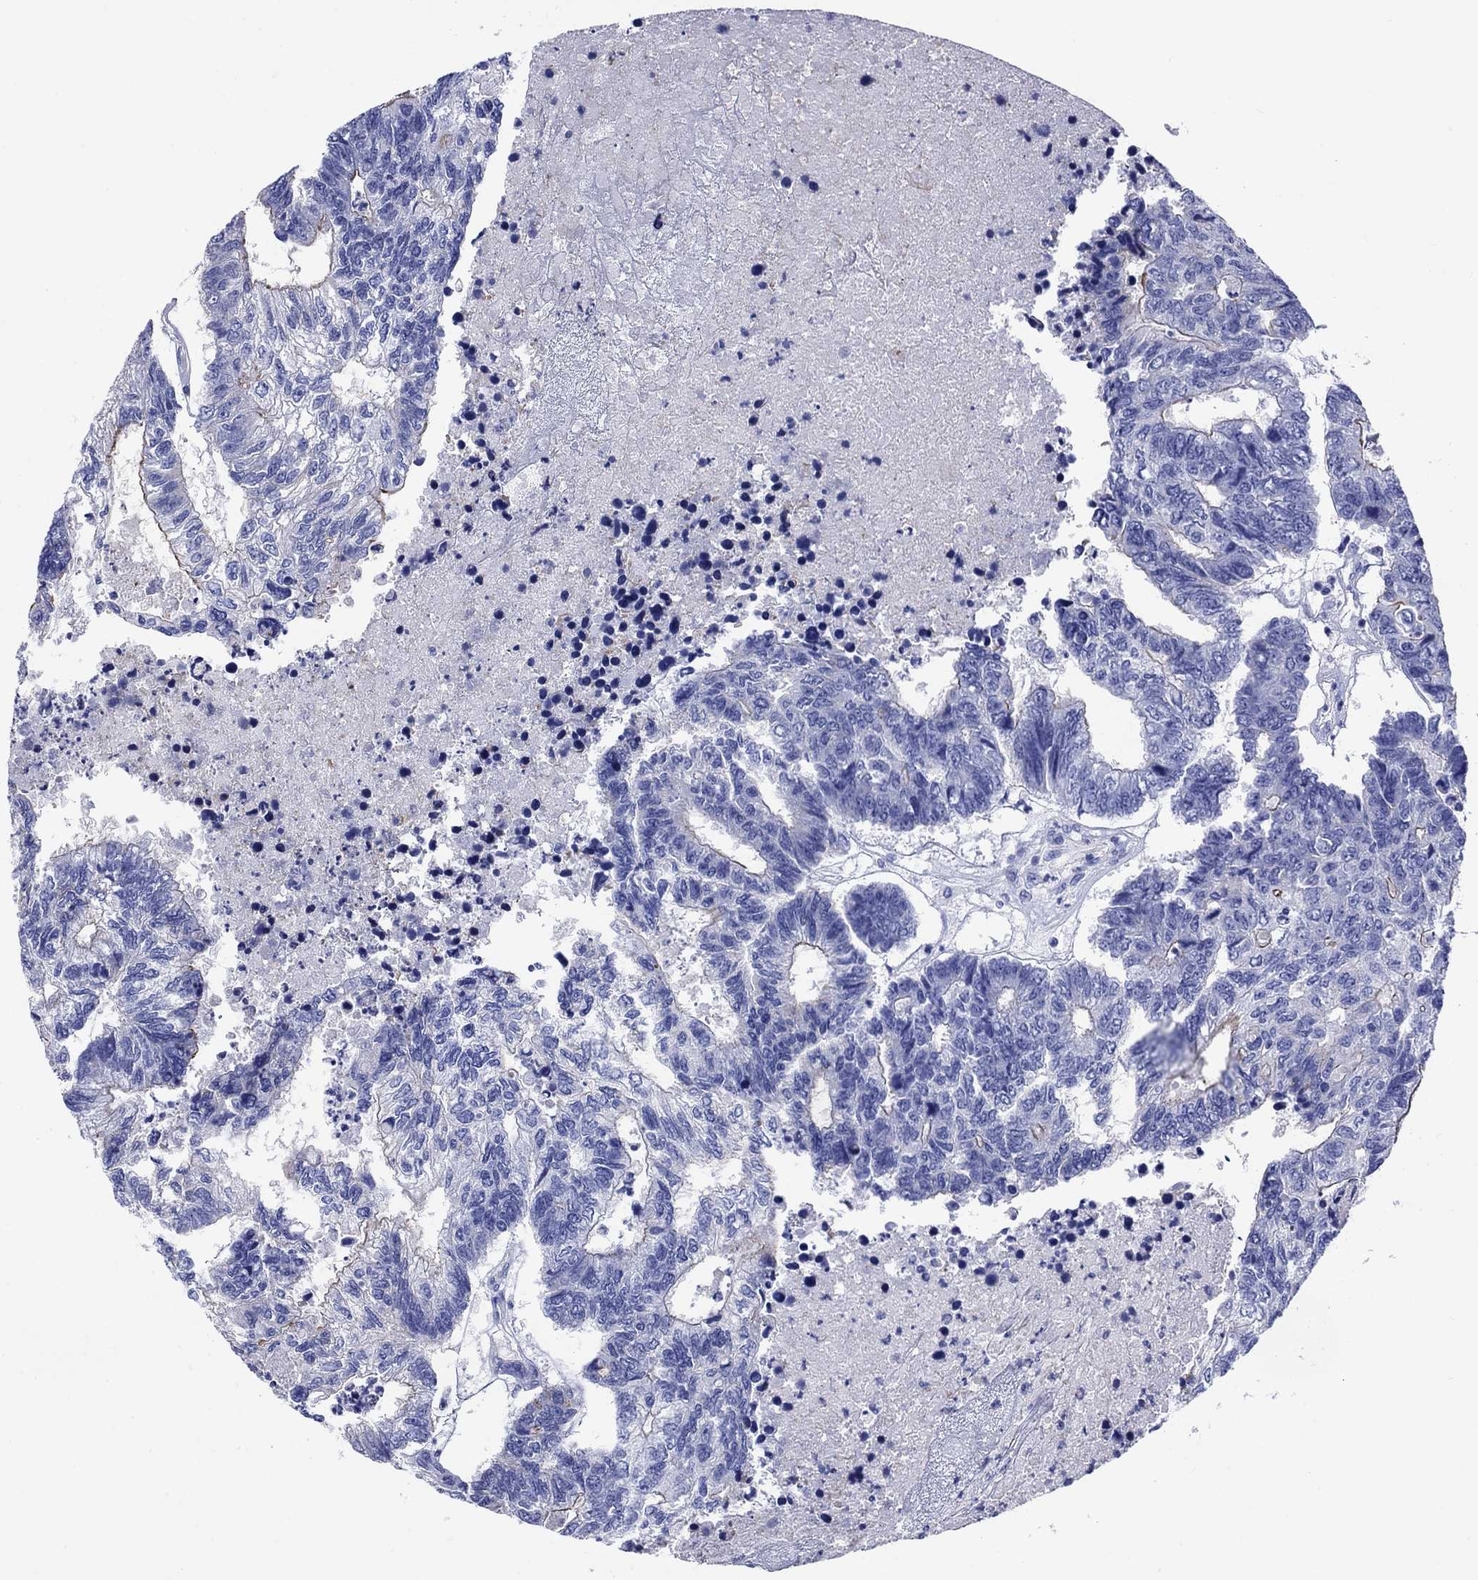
{"staining": {"intensity": "strong", "quantity": "<25%", "location": "cytoplasmic/membranous"}, "tissue": "colorectal cancer", "cell_type": "Tumor cells", "image_type": "cancer", "snomed": [{"axis": "morphology", "description": "Adenocarcinoma, NOS"}, {"axis": "topography", "description": "Colon"}], "caption": "The image reveals immunohistochemical staining of colorectal cancer. There is strong cytoplasmic/membranous staining is appreciated in approximately <25% of tumor cells.", "gene": "SLC1A2", "patient": {"sex": "female", "age": 48}}